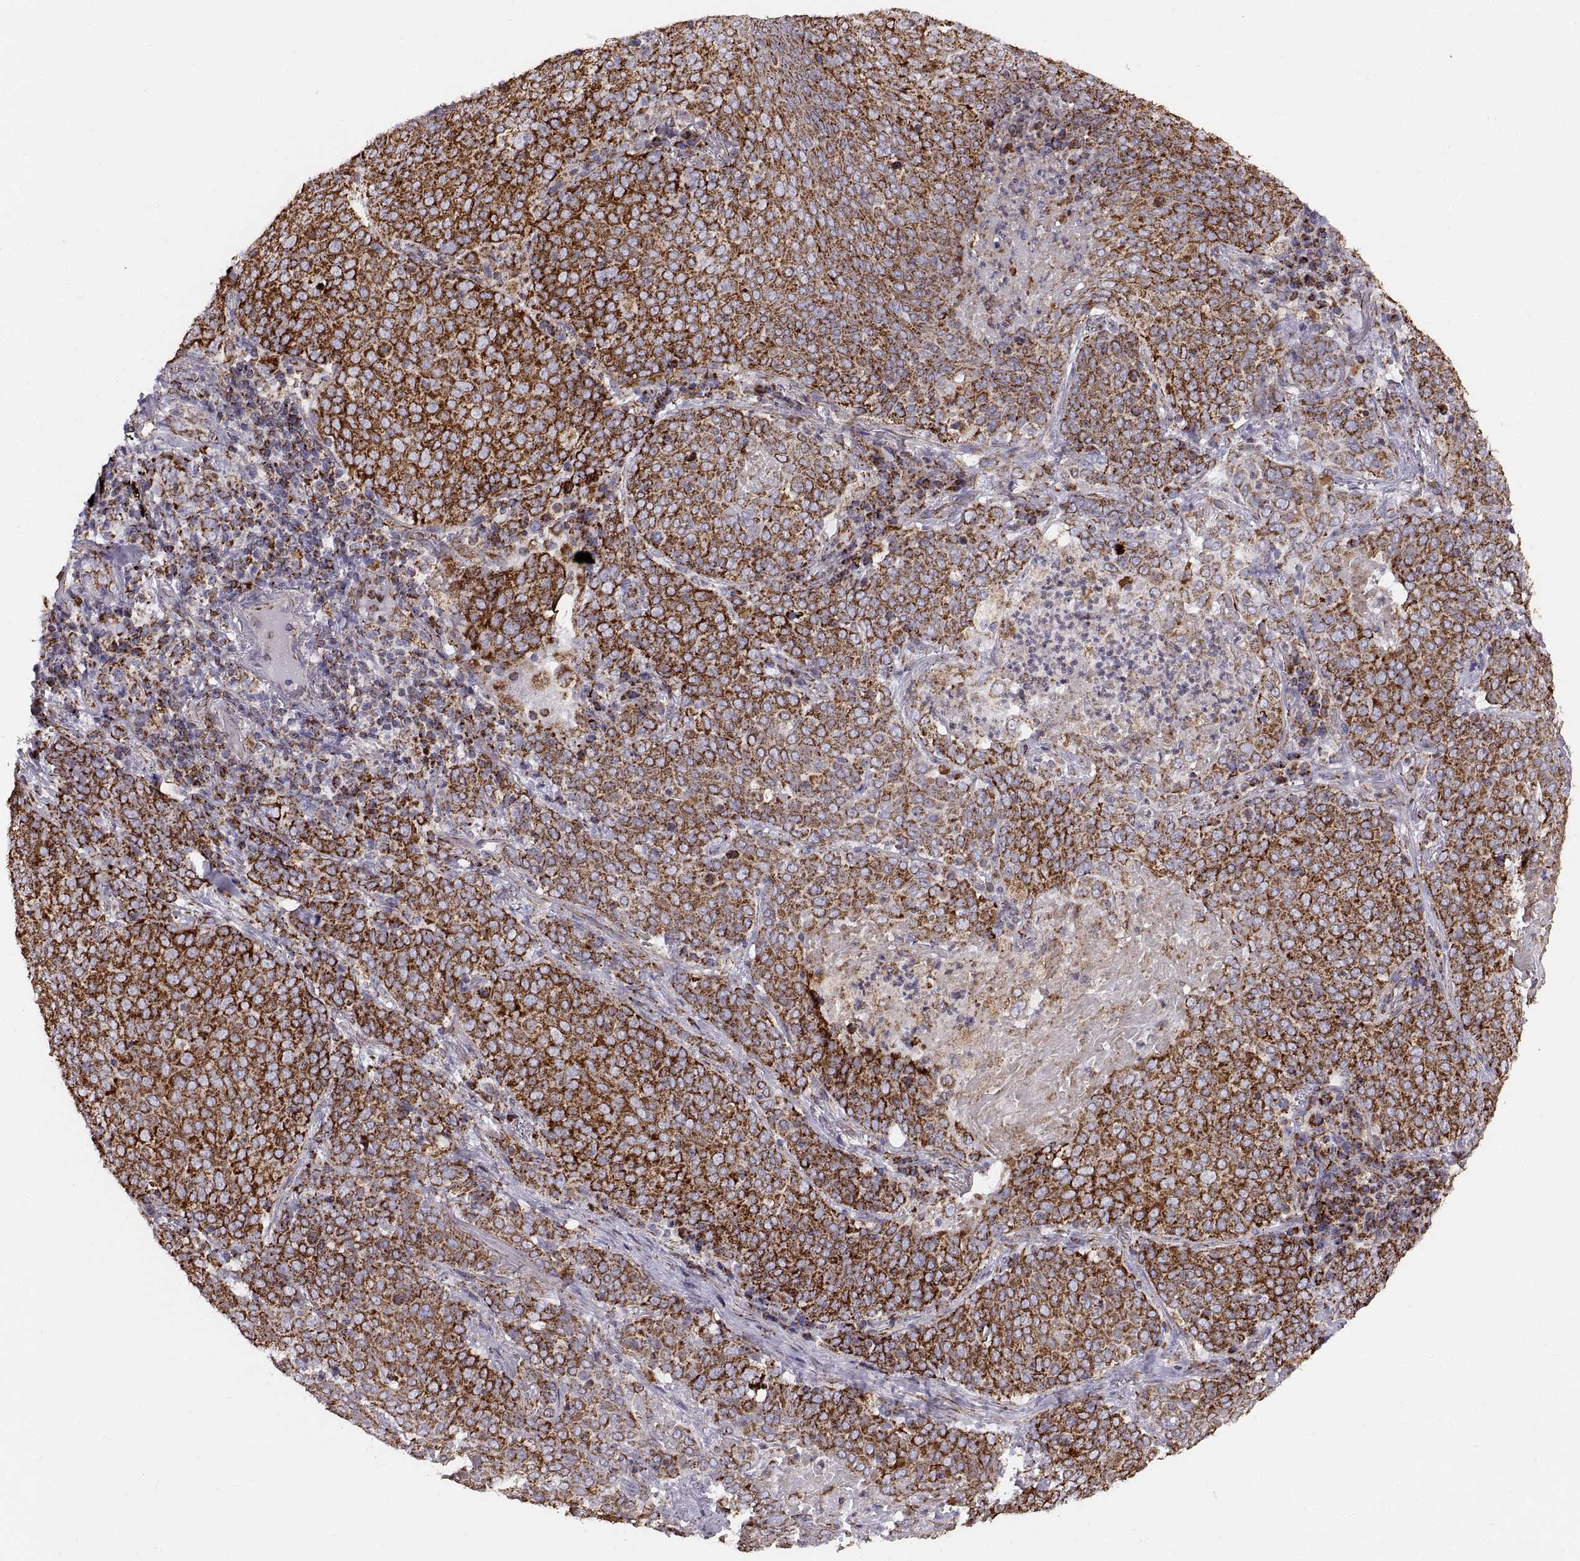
{"staining": {"intensity": "strong", "quantity": ">75%", "location": "cytoplasmic/membranous"}, "tissue": "lung cancer", "cell_type": "Tumor cells", "image_type": "cancer", "snomed": [{"axis": "morphology", "description": "Squamous cell carcinoma, NOS"}, {"axis": "topography", "description": "Lung"}], "caption": "This micrograph displays immunohistochemistry staining of squamous cell carcinoma (lung), with high strong cytoplasmic/membranous staining in approximately >75% of tumor cells.", "gene": "ARSD", "patient": {"sex": "male", "age": 82}}